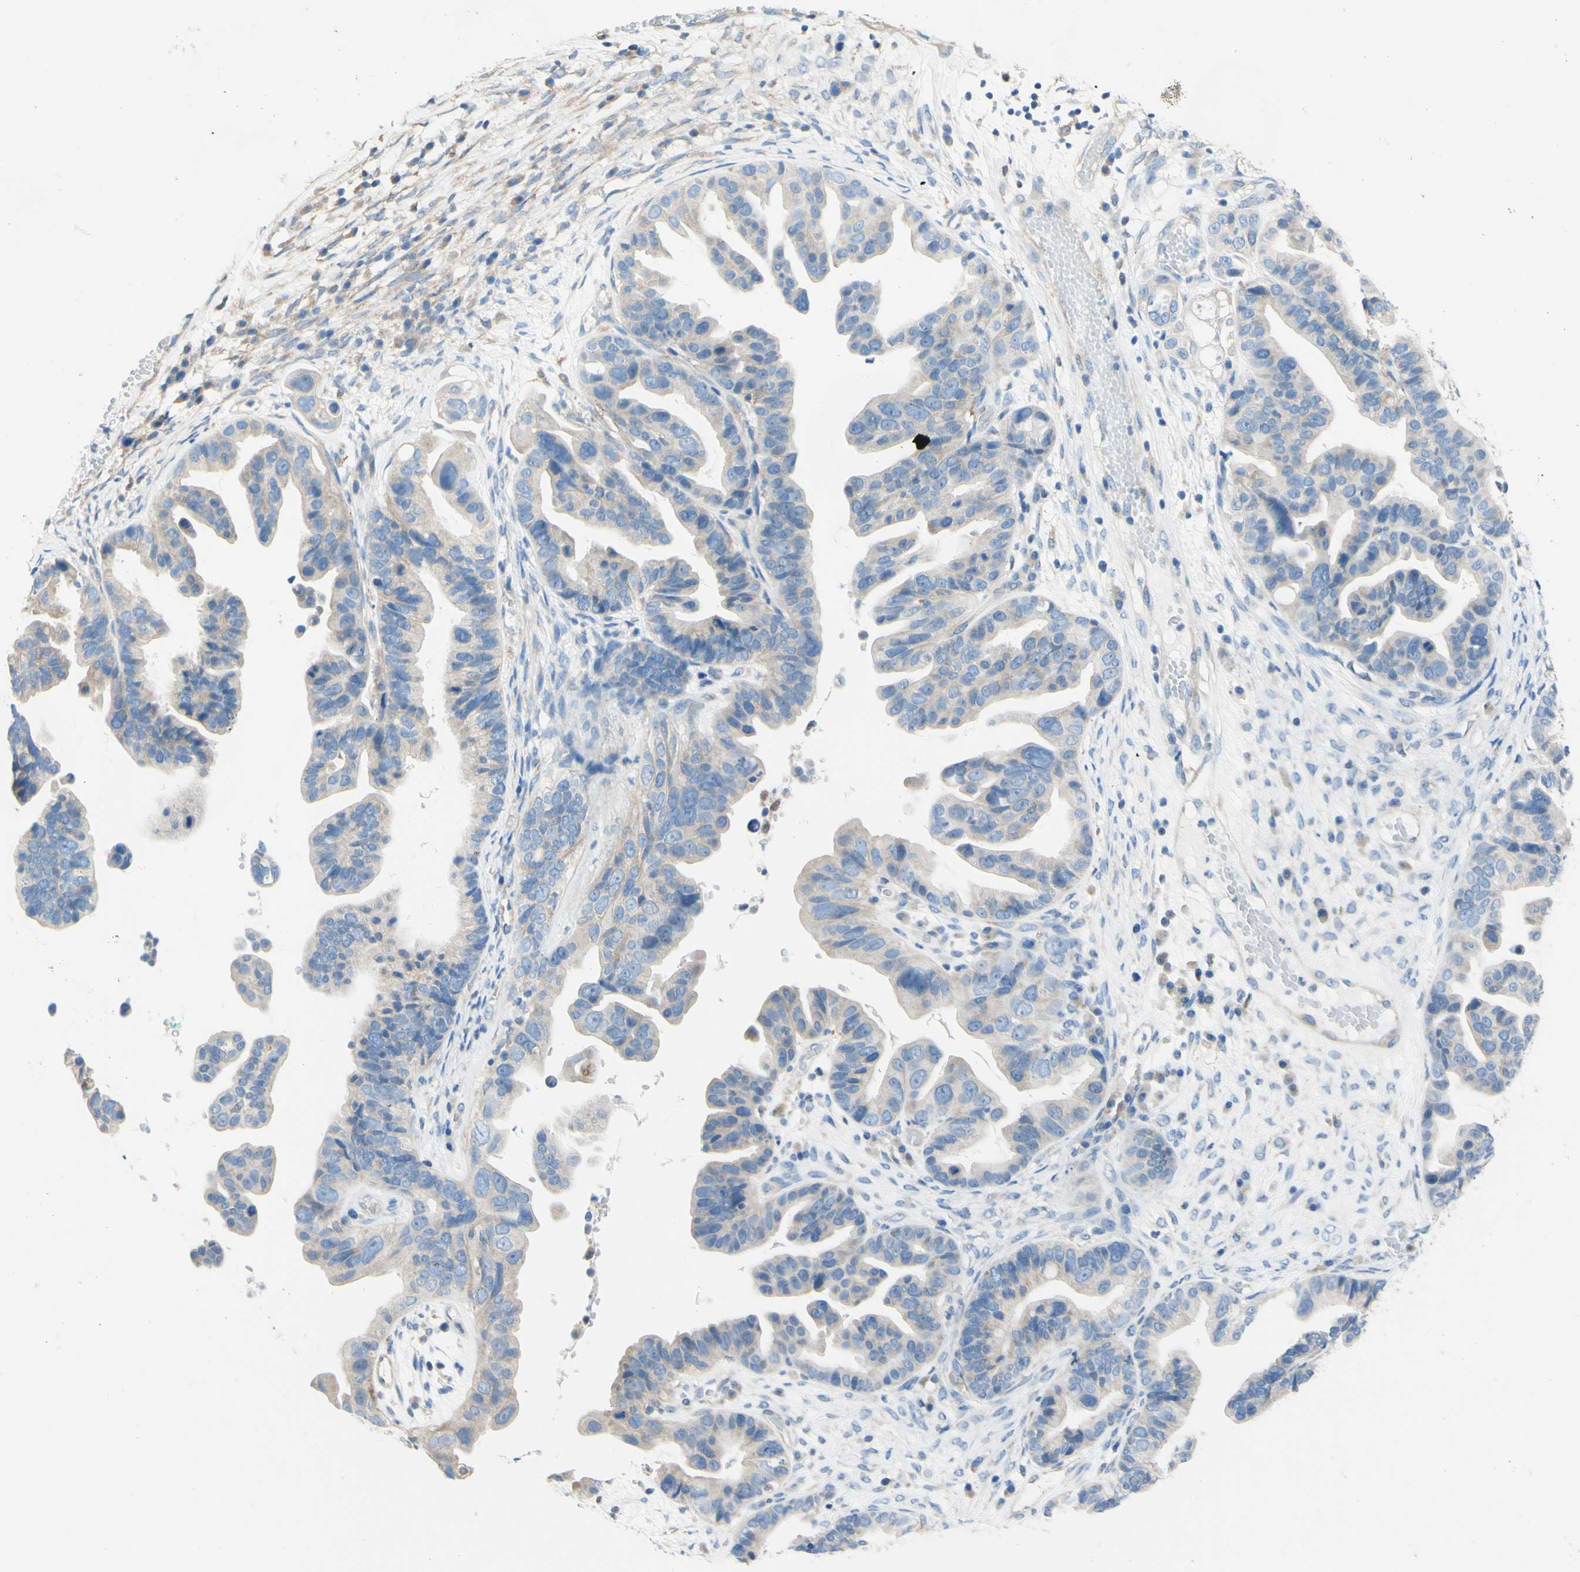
{"staining": {"intensity": "weak", "quantity": "<25%", "location": "cytoplasmic/membranous"}, "tissue": "ovarian cancer", "cell_type": "Tumor cells", "image_type": "cancer", "snomed": [{"axis": "morphology", "description": "Cystadenocarcinoma, serous, NOS"}, {"axis": "topography", "description": "Ovary"}], "caption": "IHC micrograph of neoplastic tissue: ovarian cancer (serous cystadenocarcinoma) stained with DAB reveals no significant protein expression in tumor cells.", "gene": "RETREG2", "patient": {"sex": "female", "age": 56}}